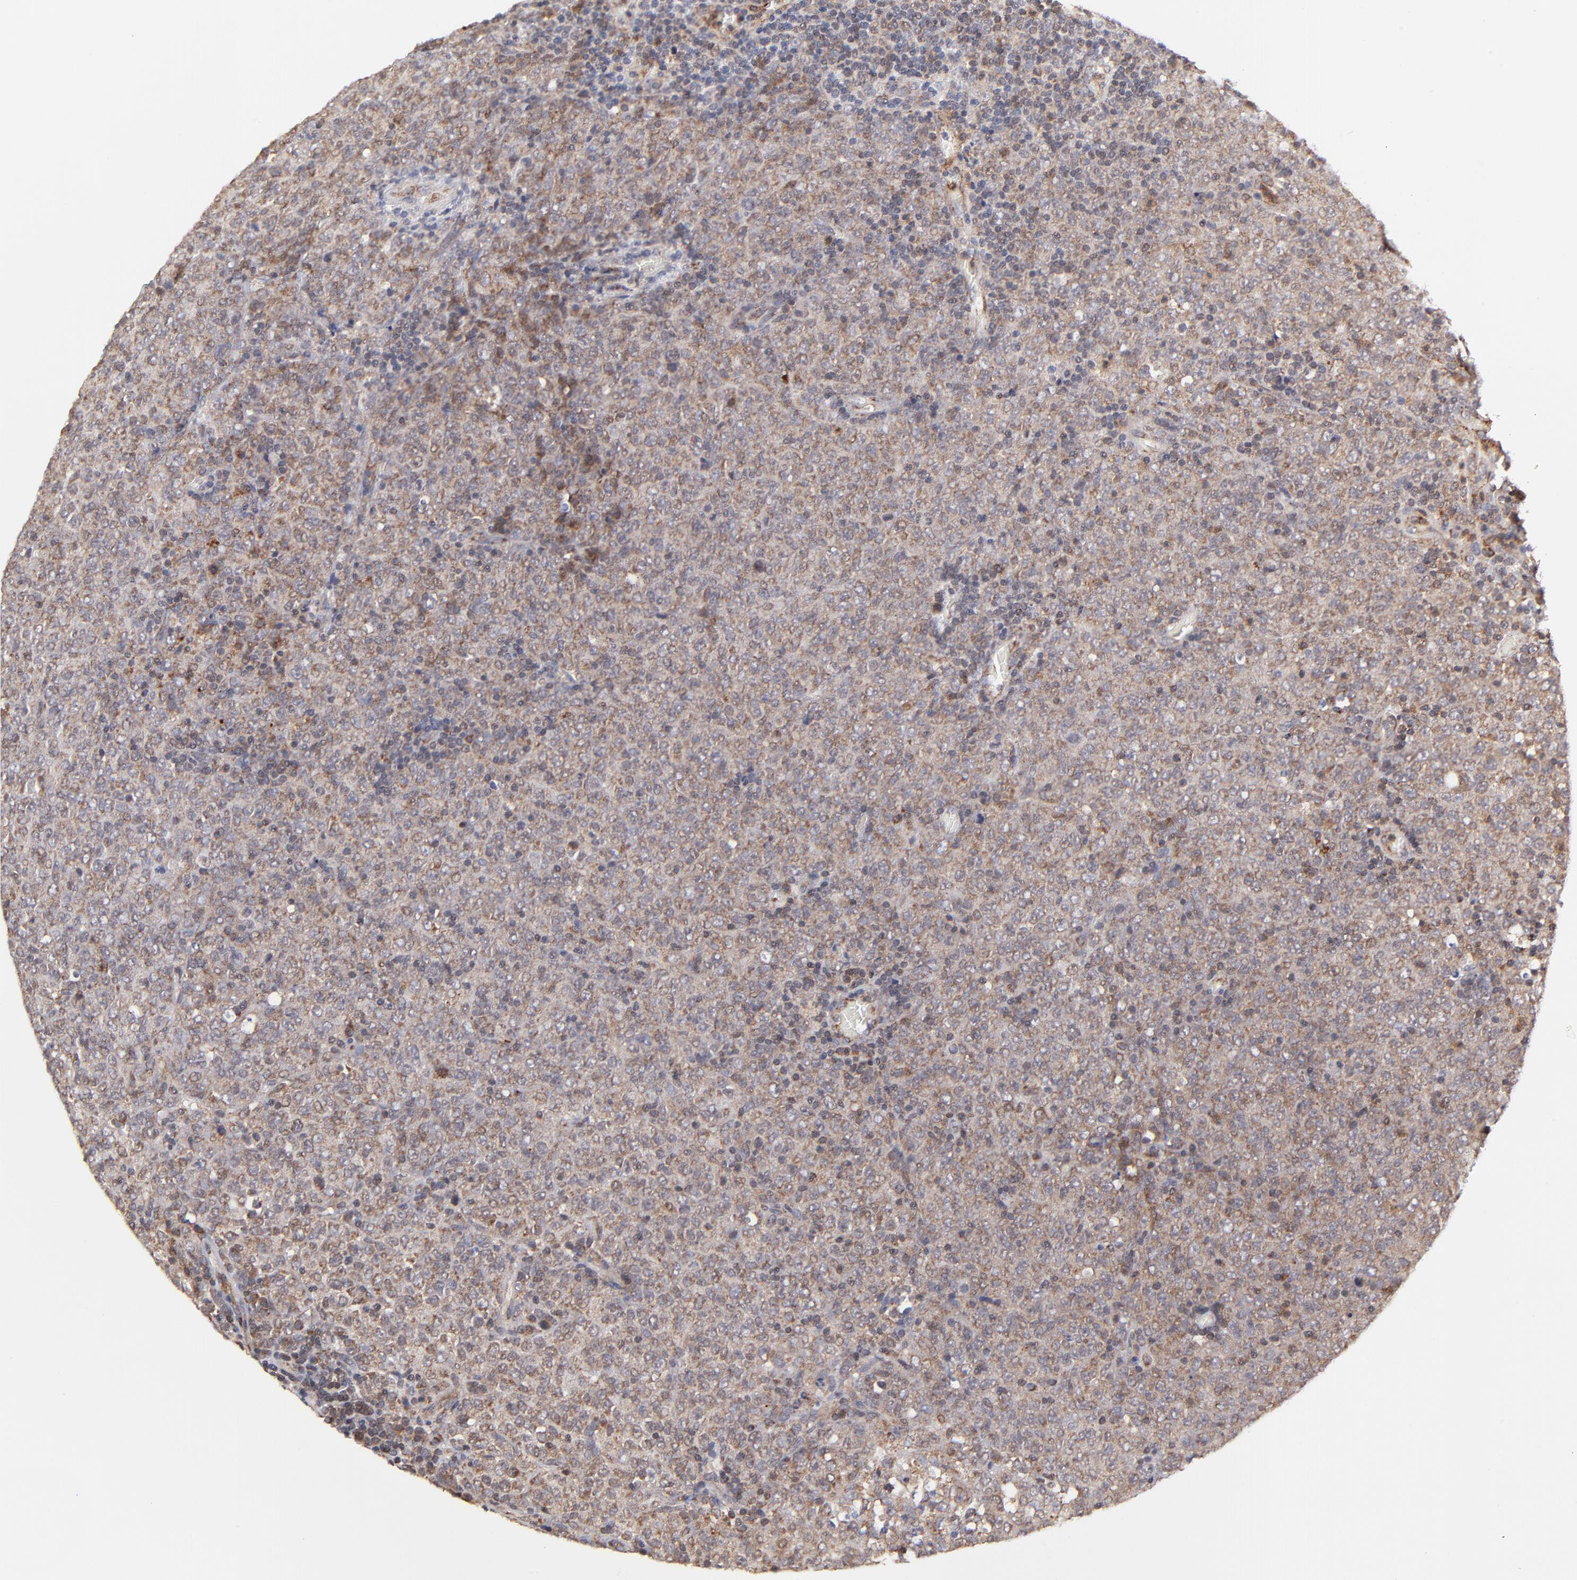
{"staining": {"intensity": "moderate", "quantity": "<25%", "location": "cytoplasmic/membranous"}, "tissue": "lymphoma", "cell_type": "Tumor cells", "image_type": "cancer", "snomed": [{"axis": "morphology", "description": "Malignant lymphoma, non-Hodgkin's type, High grade"}, {"axis": "topography", "description": "Tonsil"}], "caption": "DAB (3,3'-diaminobenzidine) immunohistochemical staining of lymphoma demonstrates moderate cytoplasmic/membranous protein positivity in about <25% of tumor cells.", "gene": "MAP2K7", "patient": {"sex": "female", "age": 36}}